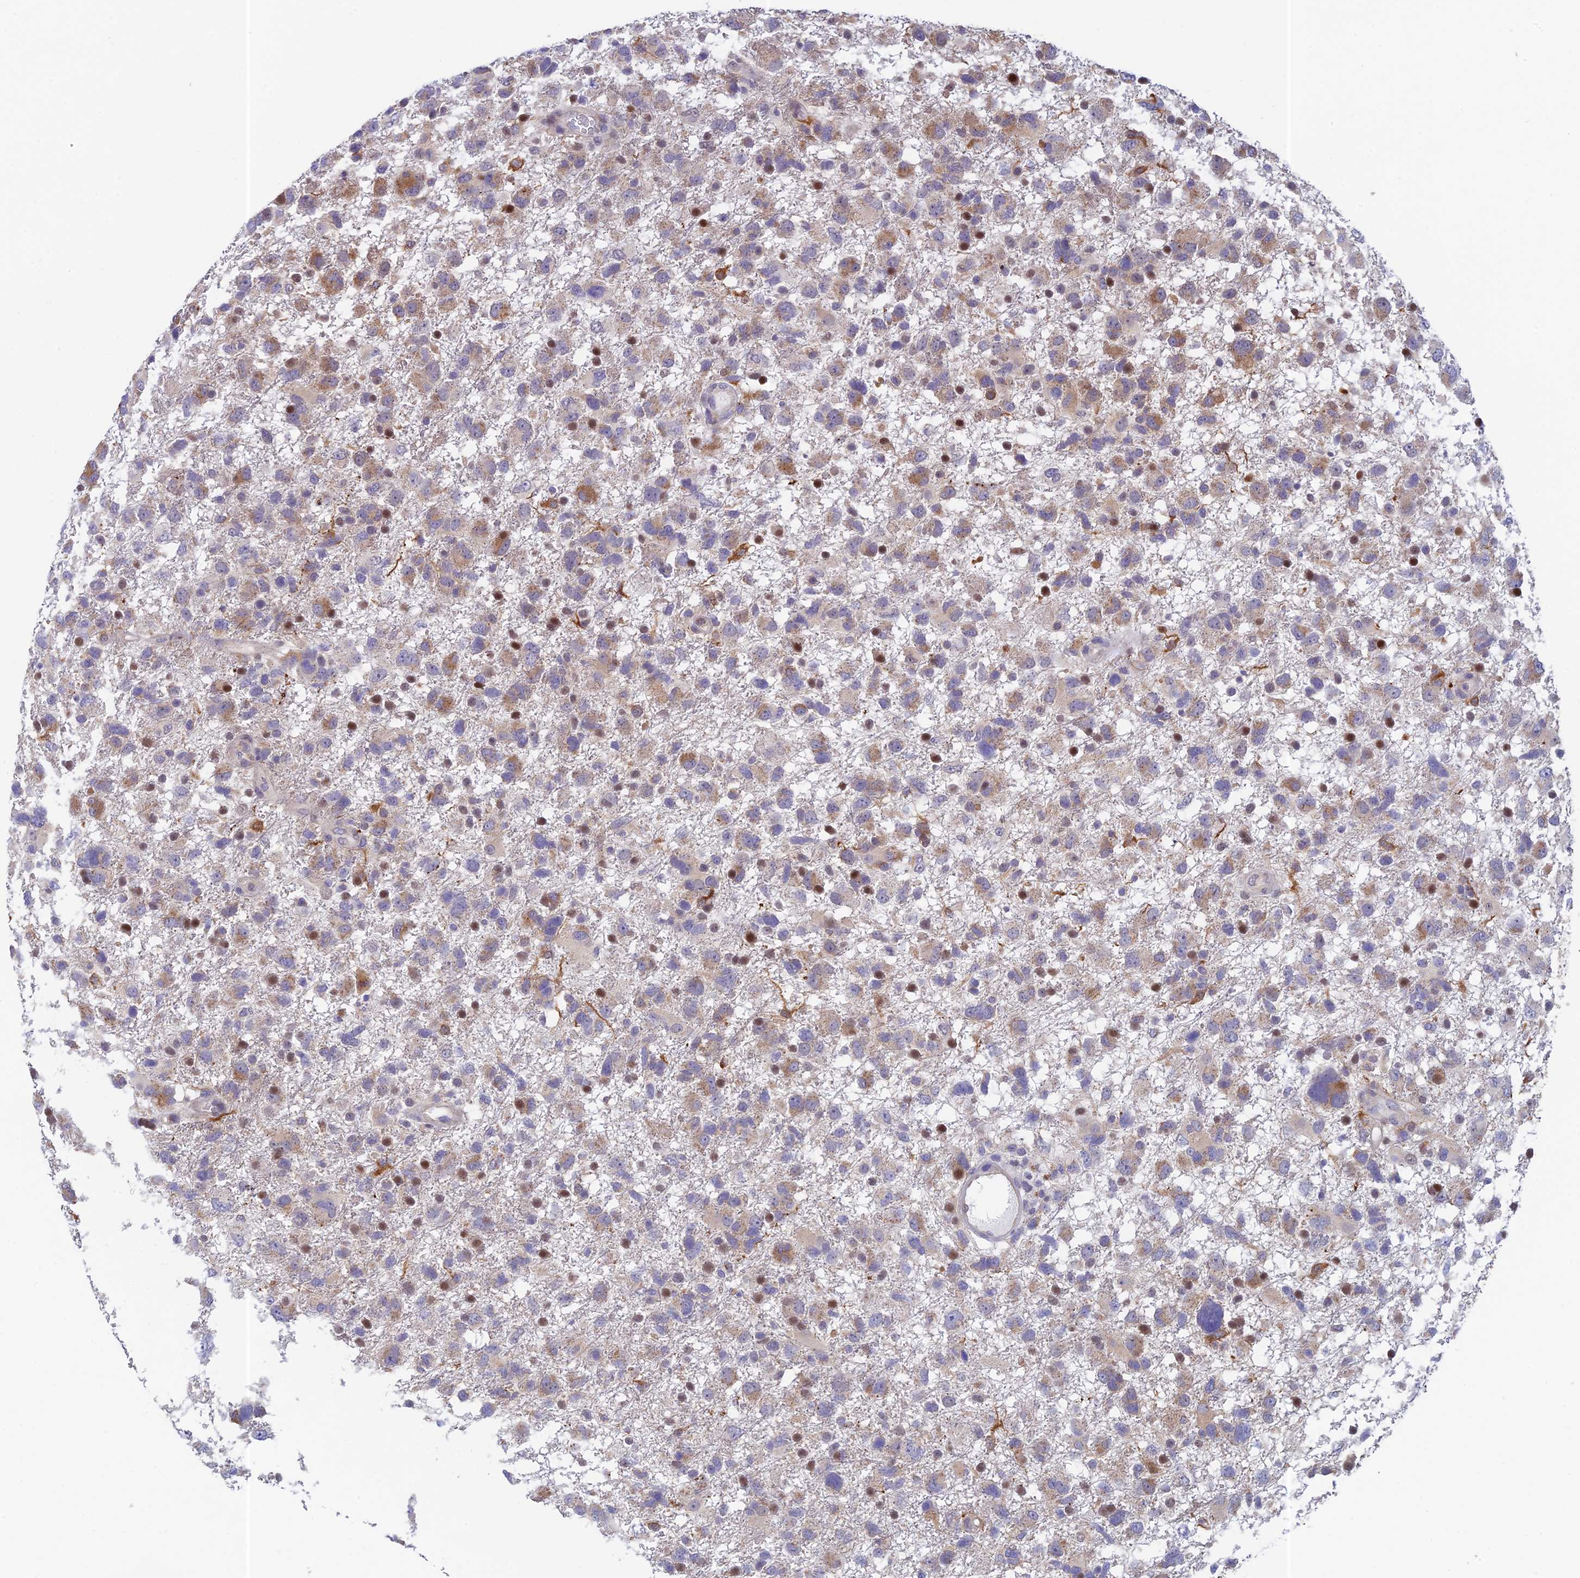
{"staining": {"intensity": "moderate", "quantity": "25%-75%", "location": "cytoplasmic/membranous,nuclear"}, "tissue": "glioma", "cell_type": "Tumor cells", "image_type": "cancer", "snomed": [{"axis": "morphology", "description": "Glioma, malignant, High grade"}, {"axis": "topography", "description": "Brain"}], "caption": "An IHC image of tumor tissue is shown. Protein staining in brown labels moderate cytoplasmic/membranous and nuclear positivity in glioma within tumor cells.", "gene": "MRPL17", "patient": {"sex": "male", "age": 61}}